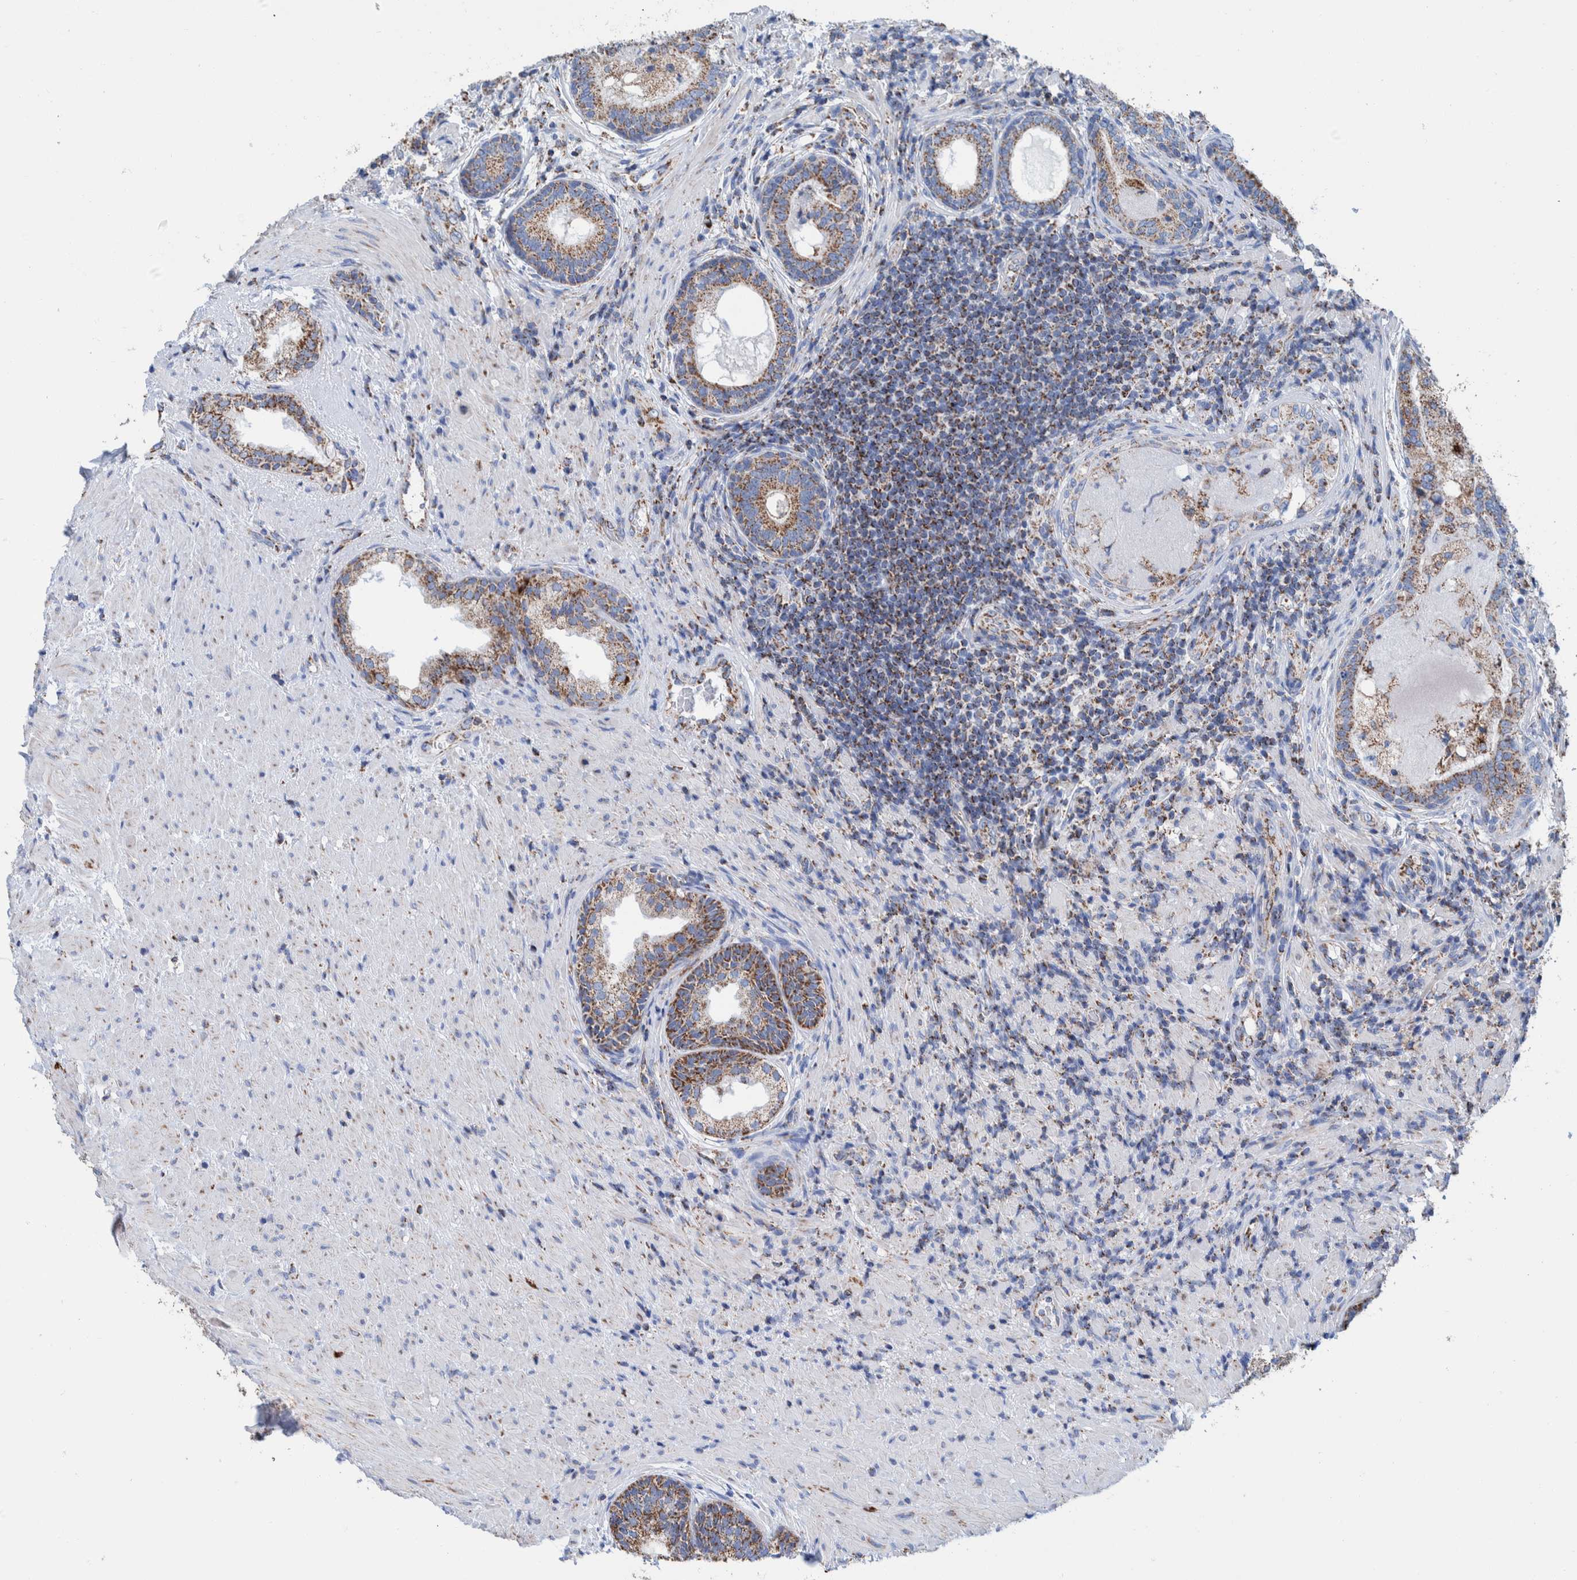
{"staining": {"intensity": "moderate", "quantity": ">75%", "location": "cytoplasmic/membranous"}, "tissue": "prostate", "cell_type": "Glandular cells", "image_type": "normal", "snomed": [{"axis": "morphology", "description": "Normal tissue, NOS"}, {"axis": "topography", "description": "Prostate"}], "caption": "Prostate stained for a protein exhibits moderate cytoplasmic/membranous positivity in glandular cells. (DAB (3,3'-diaminobenzidine) IHC with brightfield microscopy, high magnification).", "gene": "DECR1", "patient": {"sex": "male", "age": 76}}